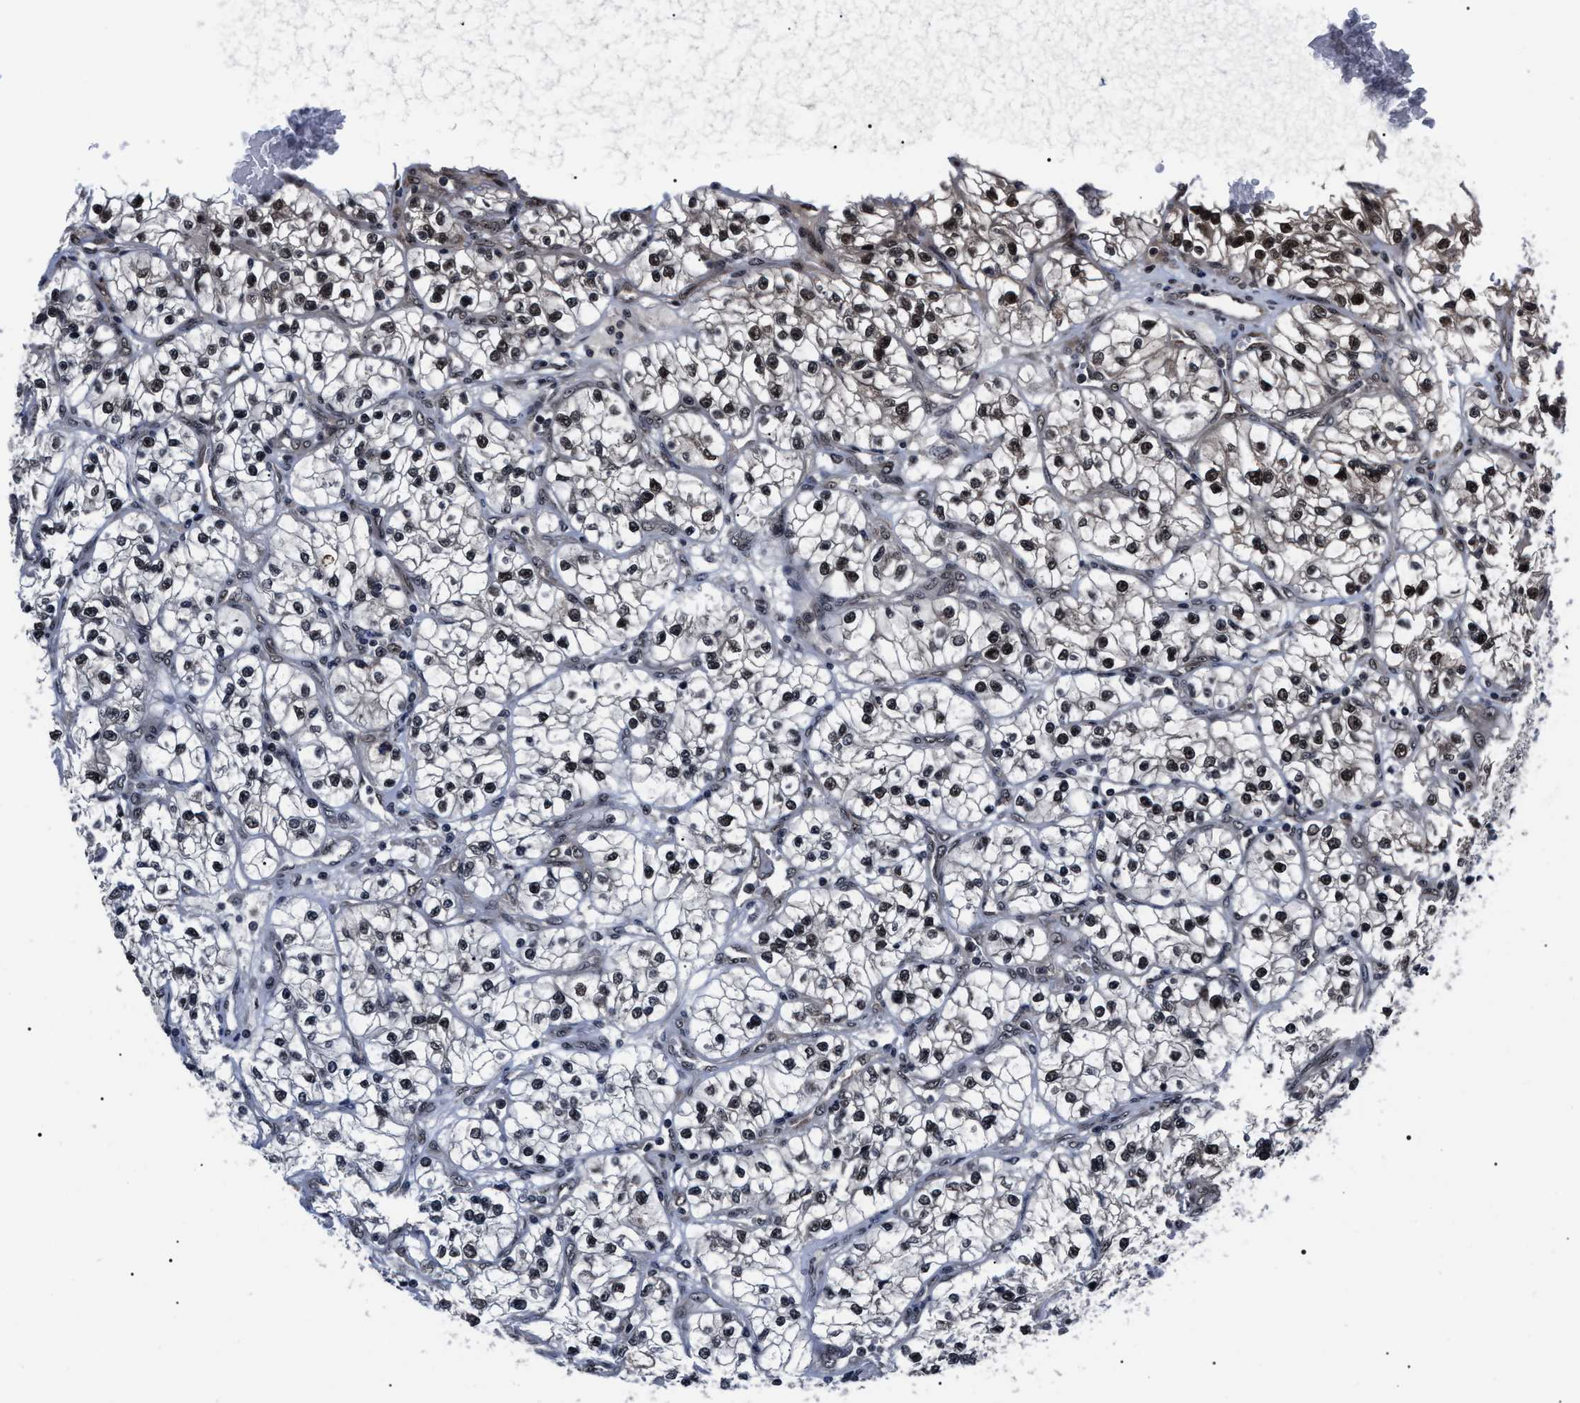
{"staining": {"intensity": "moderate", "quantity": "25%-75%", "location": "nuclear"}, "tissue": "renal cancer", "cell_type": "Tumor cells", "image_type": "cancer", "snomed": [{"axis": "morphology", "description": "Adenocarcinoma, NOS"}, {"axis": "topography", "description": "Kidney"}], "caption": "Protein staining of adenocarcinoma (renal) tissue demonstrates moderate nuclear staining in approximately 25%-75% of tumor cells.", "gene": "CSNK2A1", "patient": {"sex": "female", "age": 57}}